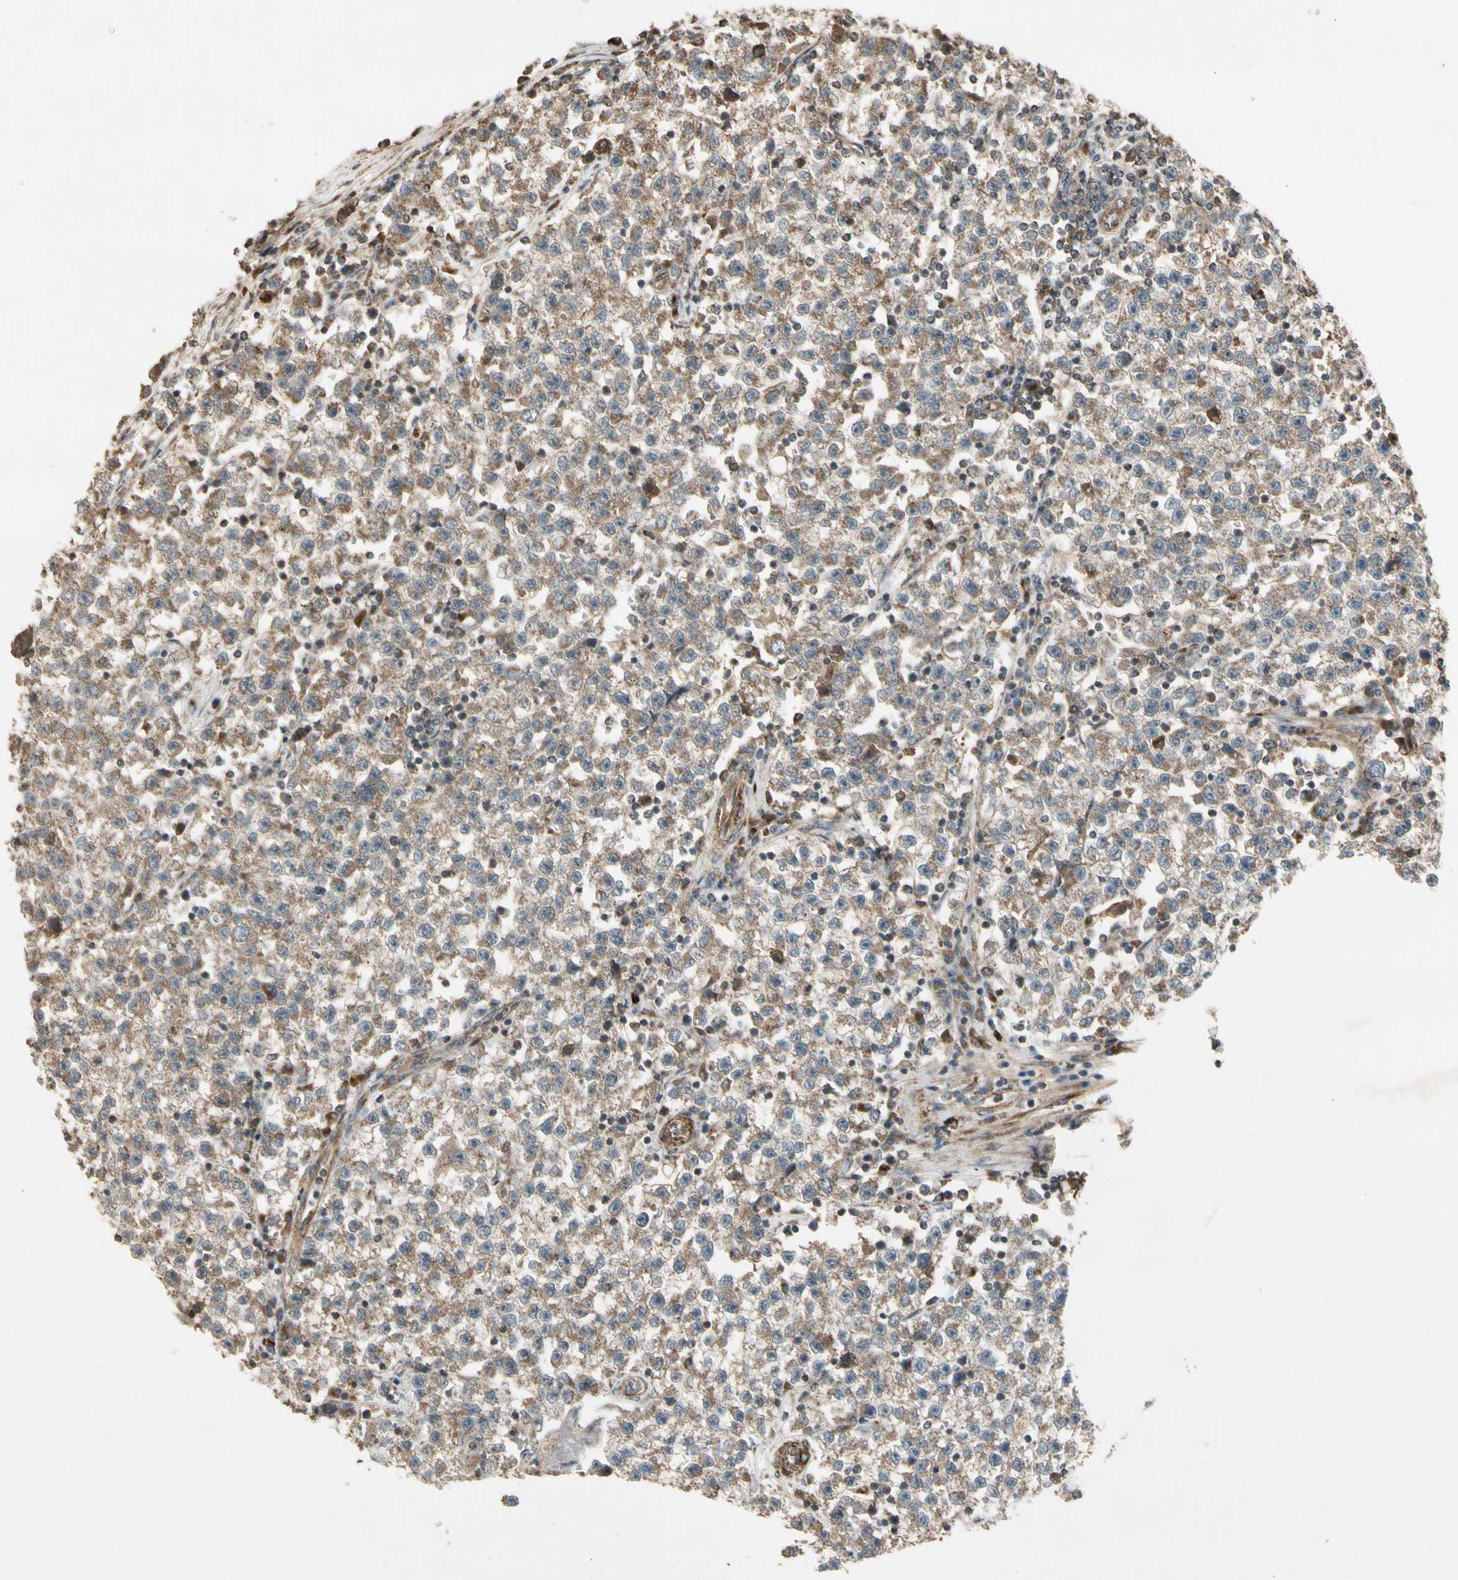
{"staining": {"intensity": "moderate", "quantity": ">75%", "location": "cytoplasmic/membranous"}, "tissue": "testis cancer", "cell_type": "Tumor cells", "image_type": "cancer", "snomed": [{"axis": "morphology", "description": "Seminoma, NOS"}, {"axis": "topography", "description": "Testis"}], "caption": "Brown immunohistochemical staining in human testis cancer (seminoma) reveals moderate cytoplasmic/membranous positivity in approximately >75% of tumor cells. (brown staining indicates protein expression, while blue staining denotes nuclei).", "gene": "GCK", "patient": {"sex": "male", "age": 22}}